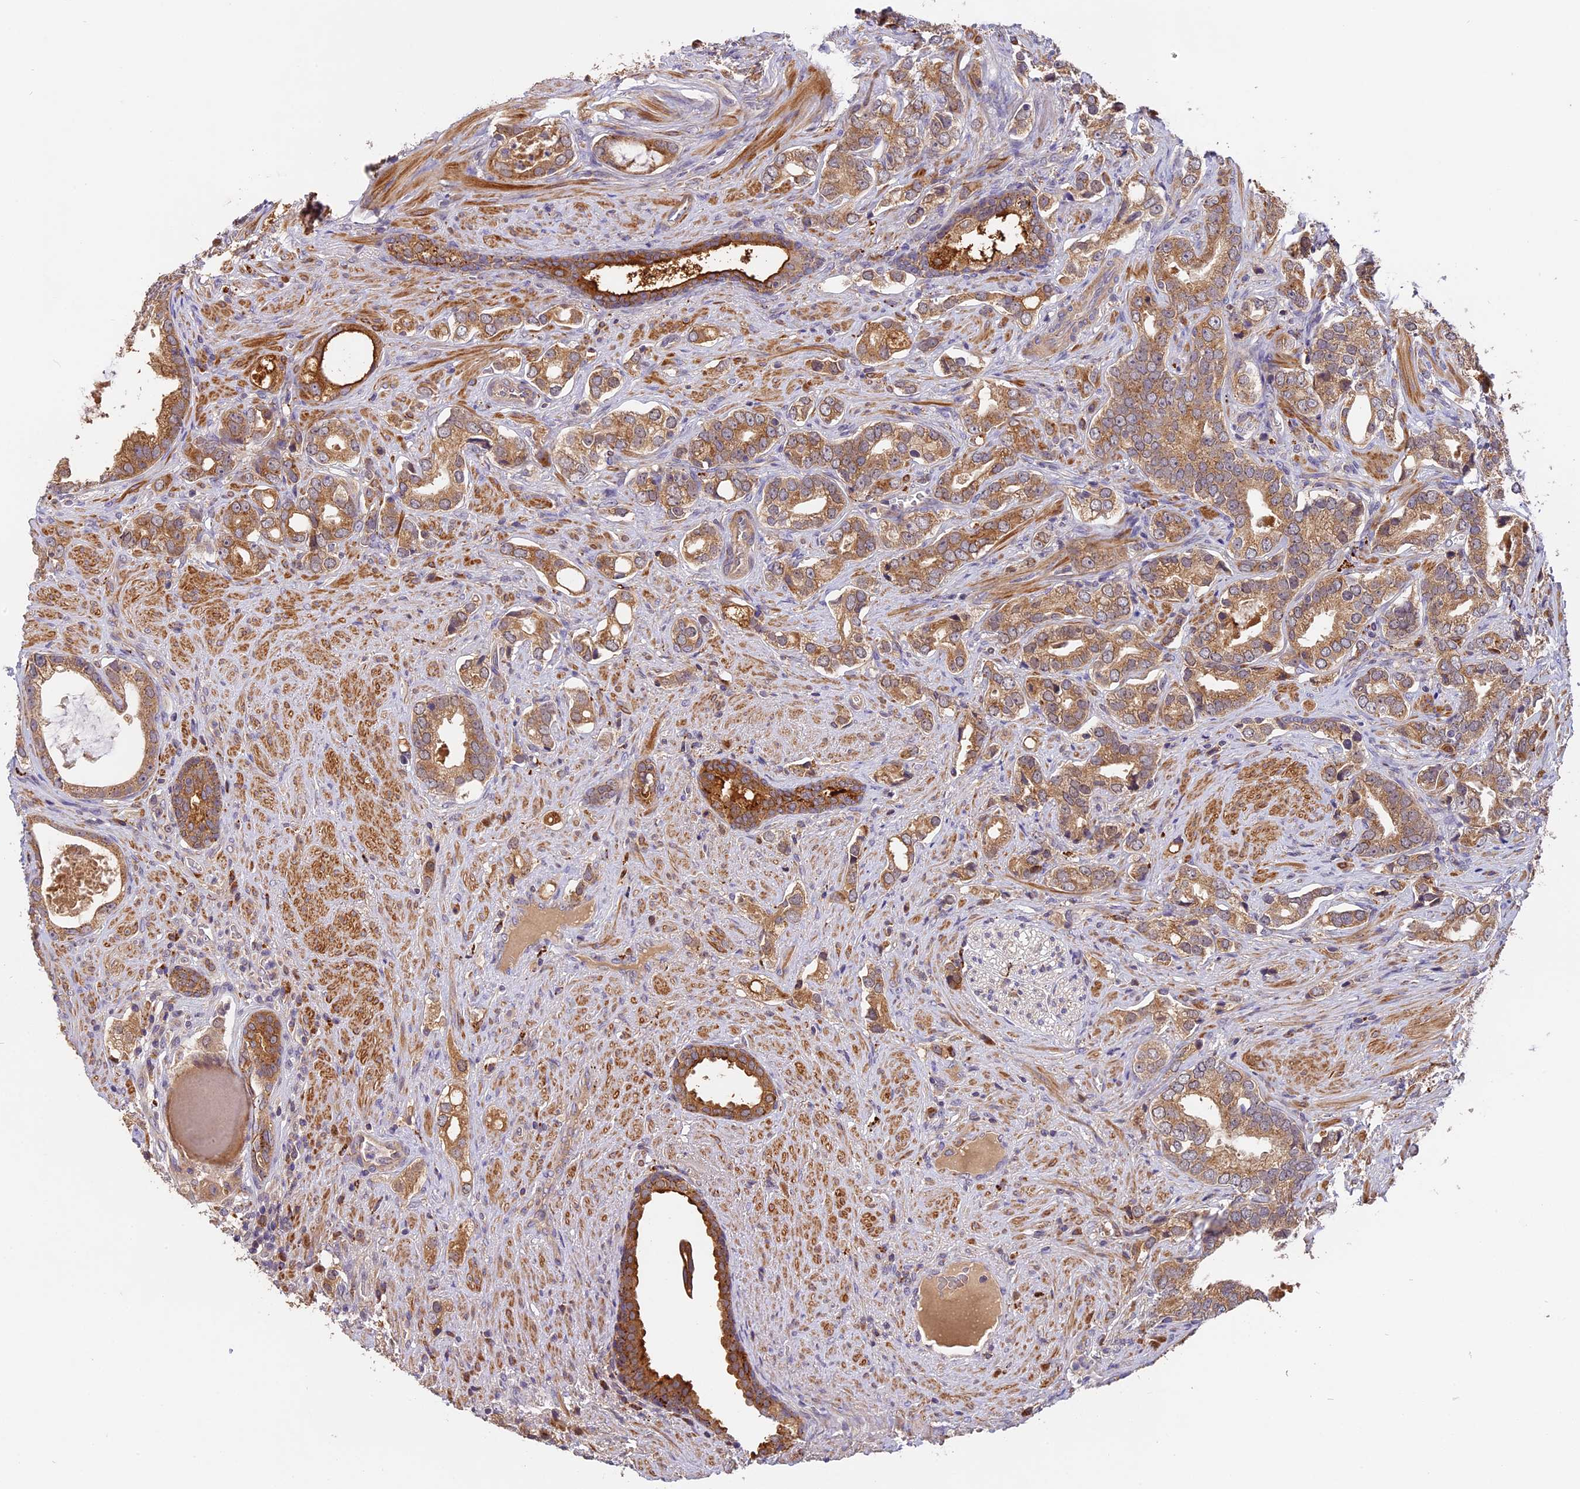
{"staining": {"intensity": "moderate", "quantity": ">75%", "location": "cytoplasmic/membranous"}, "tissue": "prostate cancer", "cell_type": "Tumor cells", "image_type": "cancer", "snomed": [{"axis": "morphology", "description": "Adenocarcinoma, High grade"}, {"axis": "topography", "description": "Prostate"}], "caption": "Immunohistochemistry image of neoplastic tissue: prostate cancer (high-grade adenocarcinoma) stained using immunohistochemistry (IHC) exhibits medium levels of moderate protein expression localized specifically in the cytoplasmic/membranous of tumor cells, appearing as a cytoplasmic/membranous brown color.", "gene": "COPE", "patient": {"sex": "male", "age": 67}}